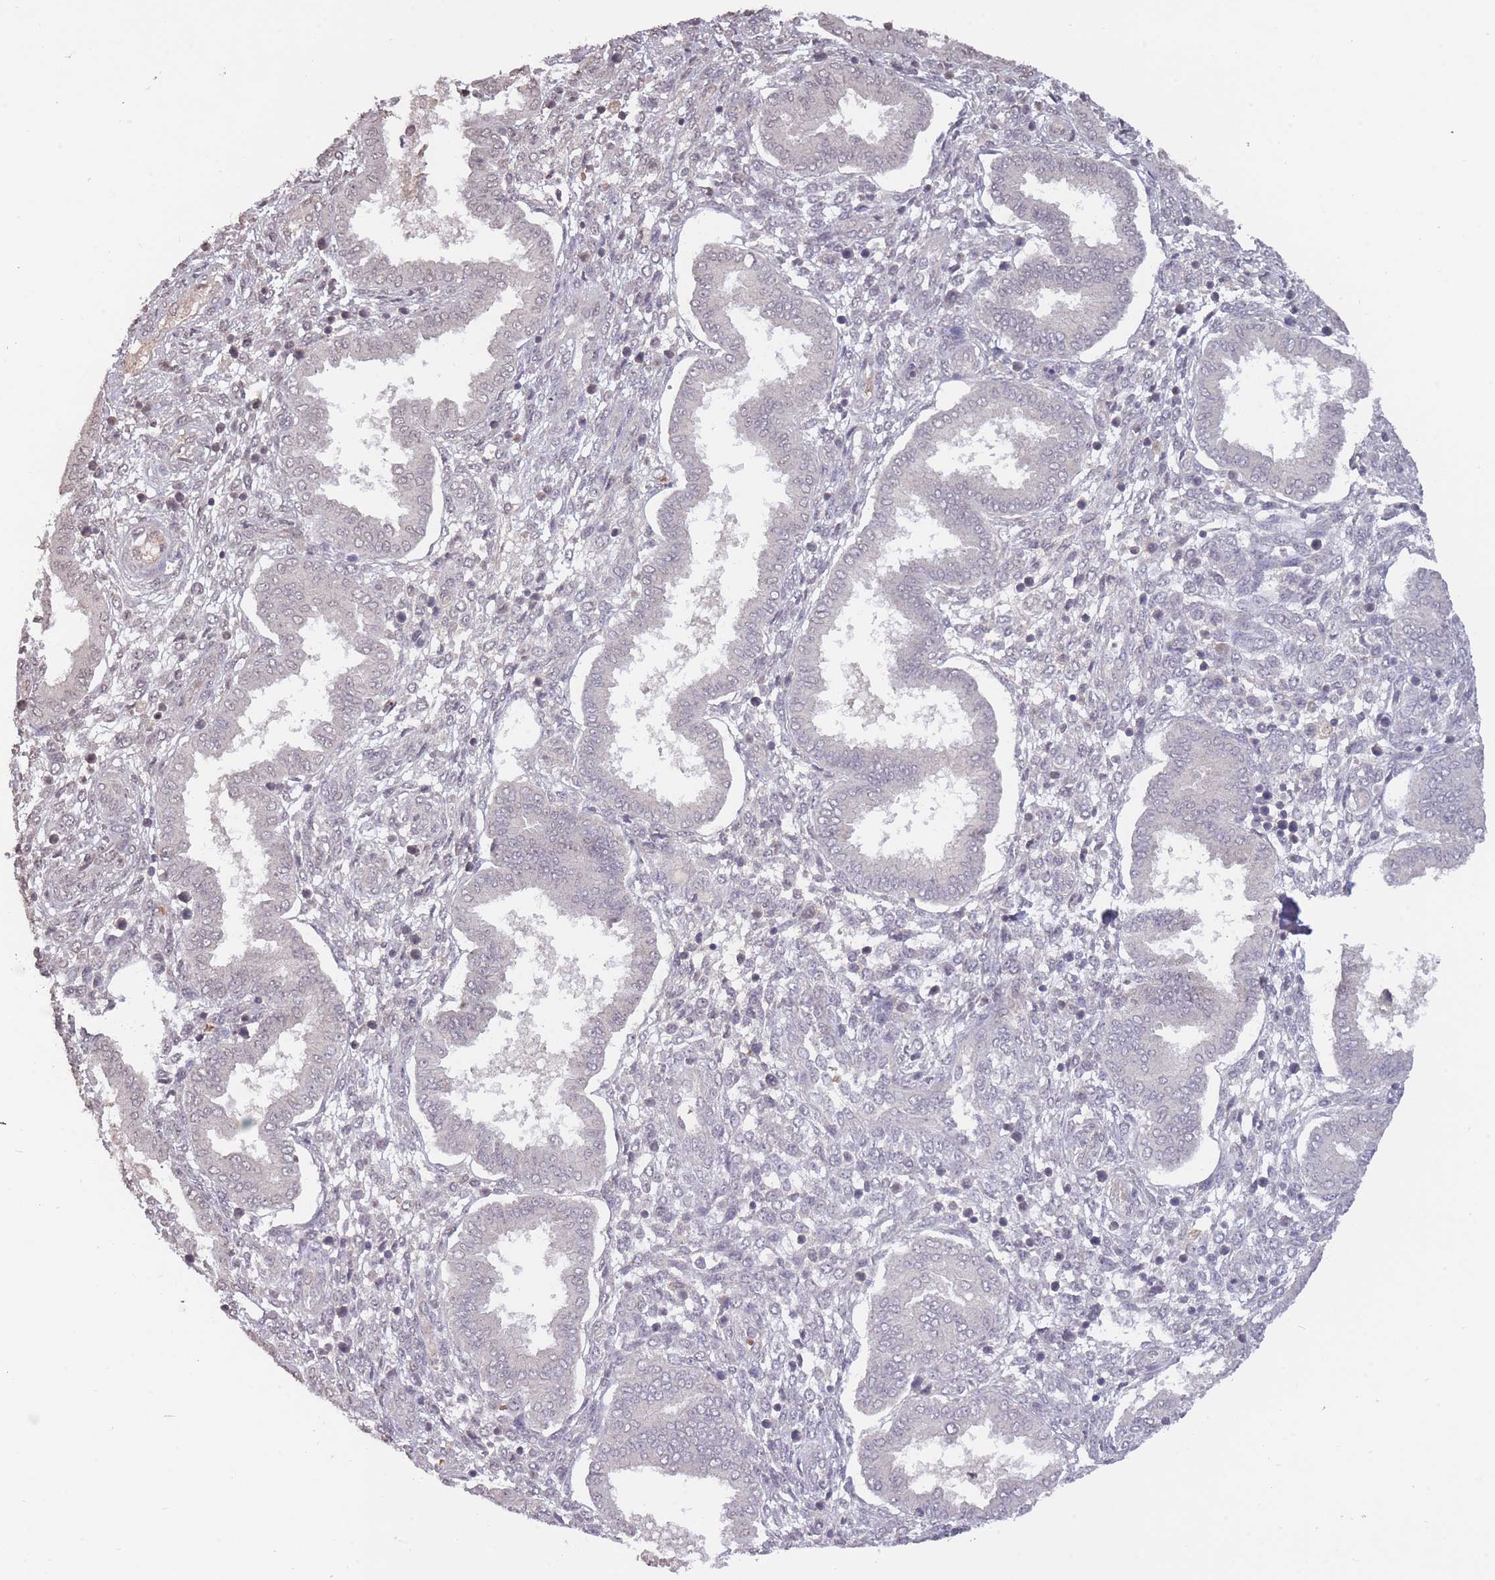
{"staining": {"intensity": "negative", "quantity": "none", "location": "none"}, "tissue": "endometrium", "cell_type": "Cells in endometrial stroma", "image_type": "normal", "snomed": [{"axis": "morphology", "description": "Normal tissue, NOS"}, {"axis": "topography", "description": "Endometrium"}], "caption": "IHC image of unremarkable human endometrium stained for a protein (brown), which exhibits no staining in cells in endometrial stroma. Brightfield microscopy of immunohistochemistry stained with DAB (3,3'-diaminobenzidine) (brown) and hematoxylin (blue), captured at high magnification.", "gene": "ADCYAP1R1", "patient": {"sex": "female", "age": 24}}